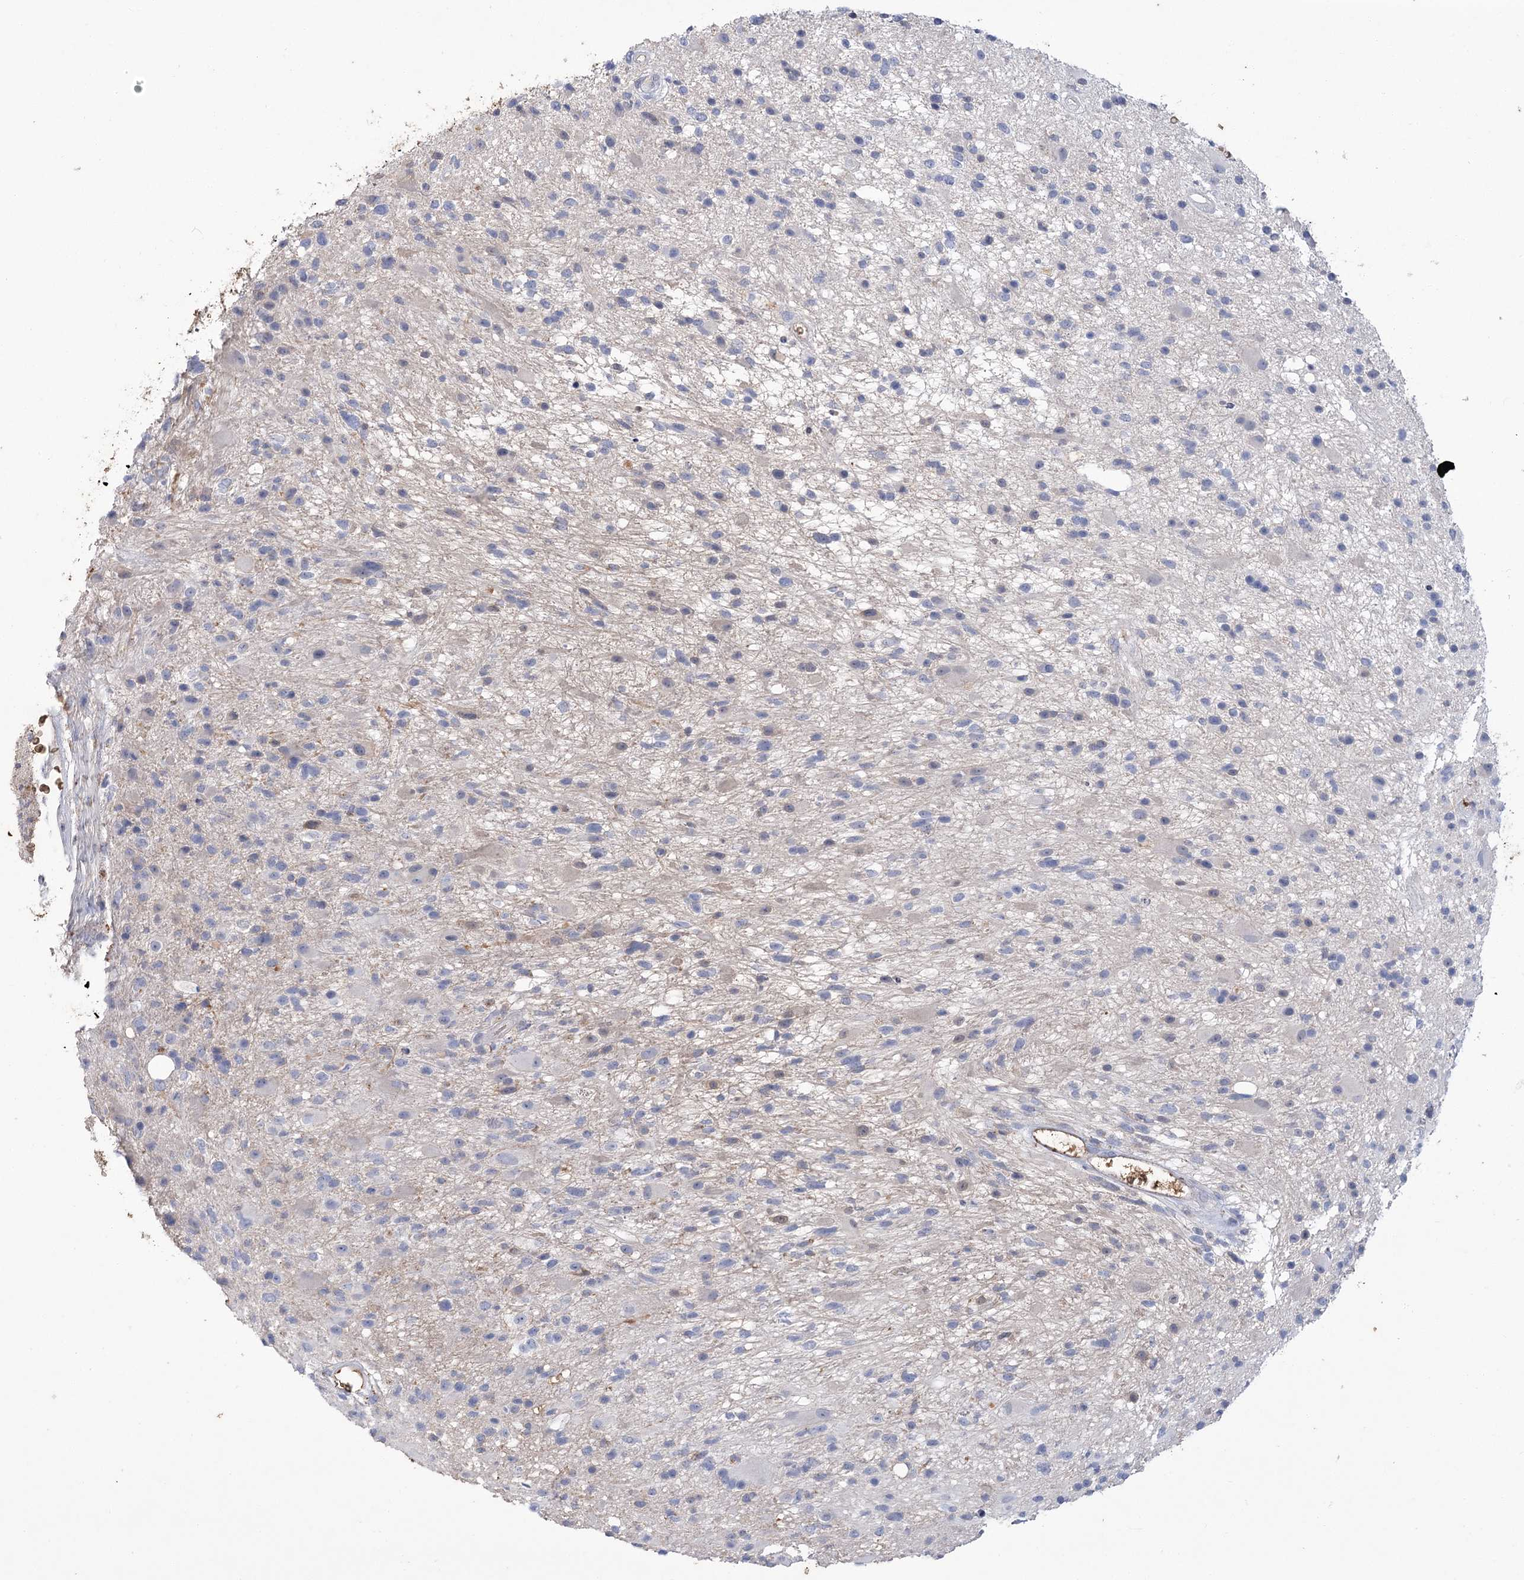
{"staining": {"intensity": "negative", "quantity": "none", "location": "none"}, "tissue": "glioma", "cell_type": "Tumor cells", "image_type": "cancer", "snomed": [{"axis": "morphology", "description": "Glioma, malignant, High grade"}, {"axis": "topography", "description": "Brain"}], "caption": "This image is of glioma stained with IHC to label a protein in brown with the nuclei are counter-stained blue. There is no expression in tumor cells.", "gene": "HBA1", "patient": {"sex": "male", "age": 33}}